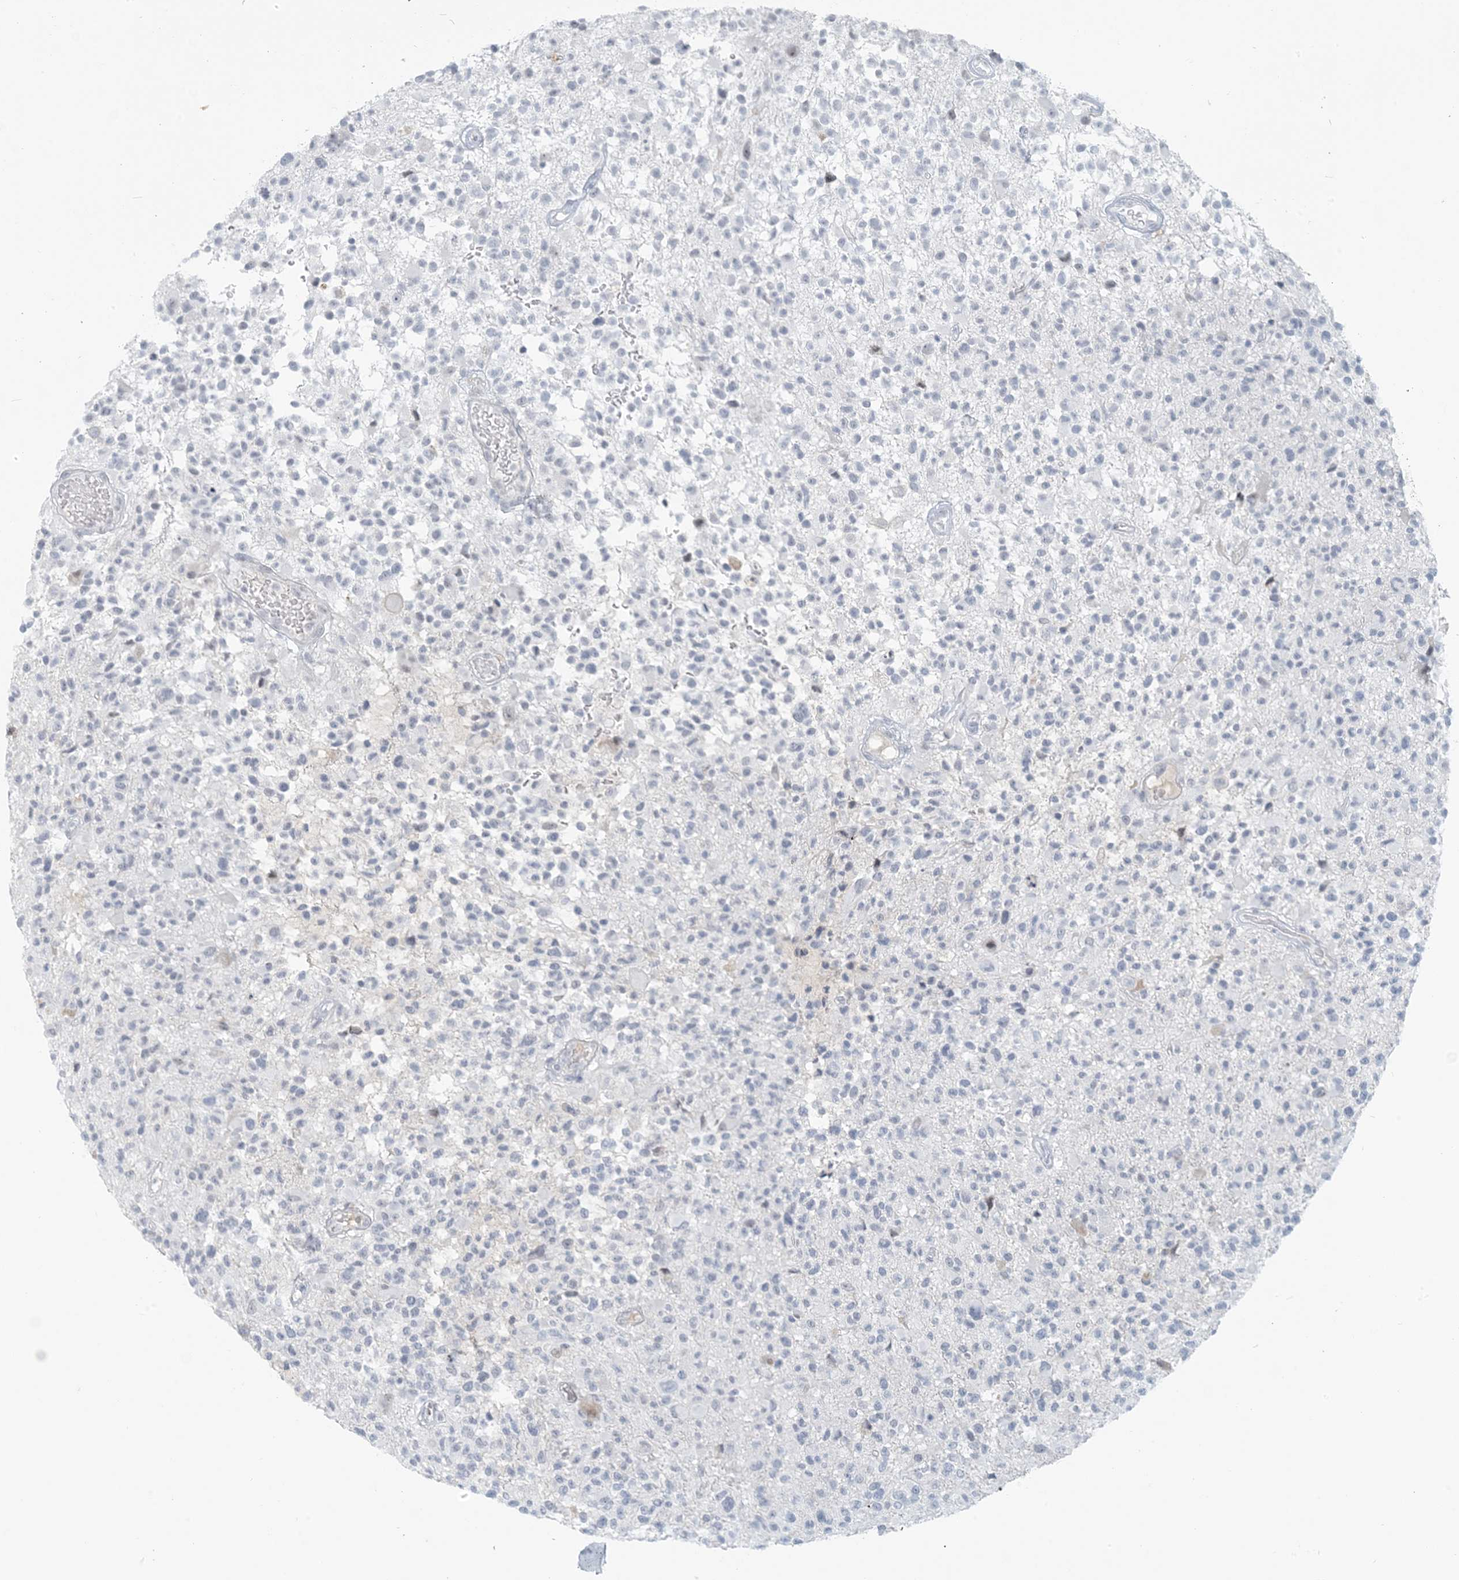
{"staining": {"intensity": "negative", "quantity": "none", "location": "none"}, "tissue": "glioma", "cell_type": "Tumor cells", "image_type": "cancer", "snomed": [{"axis": "morphology", "description": "Glioma, malignant, High grade"}, {"axis": "morphology", "description": "Glioblastoma, NOS"}, {"axis": "topography", "description": "Brain"}], "caption": "This is a histopathology image of immunohistochemistry staining of malignant high-grade glioma, which shows no positivity in tumor cells. (Brightfield microscopy of DAB immunohistochemistry (IHC) at high magnification).", "gene": "SCML1", "patient": {"sex": "male", "age": 60}}